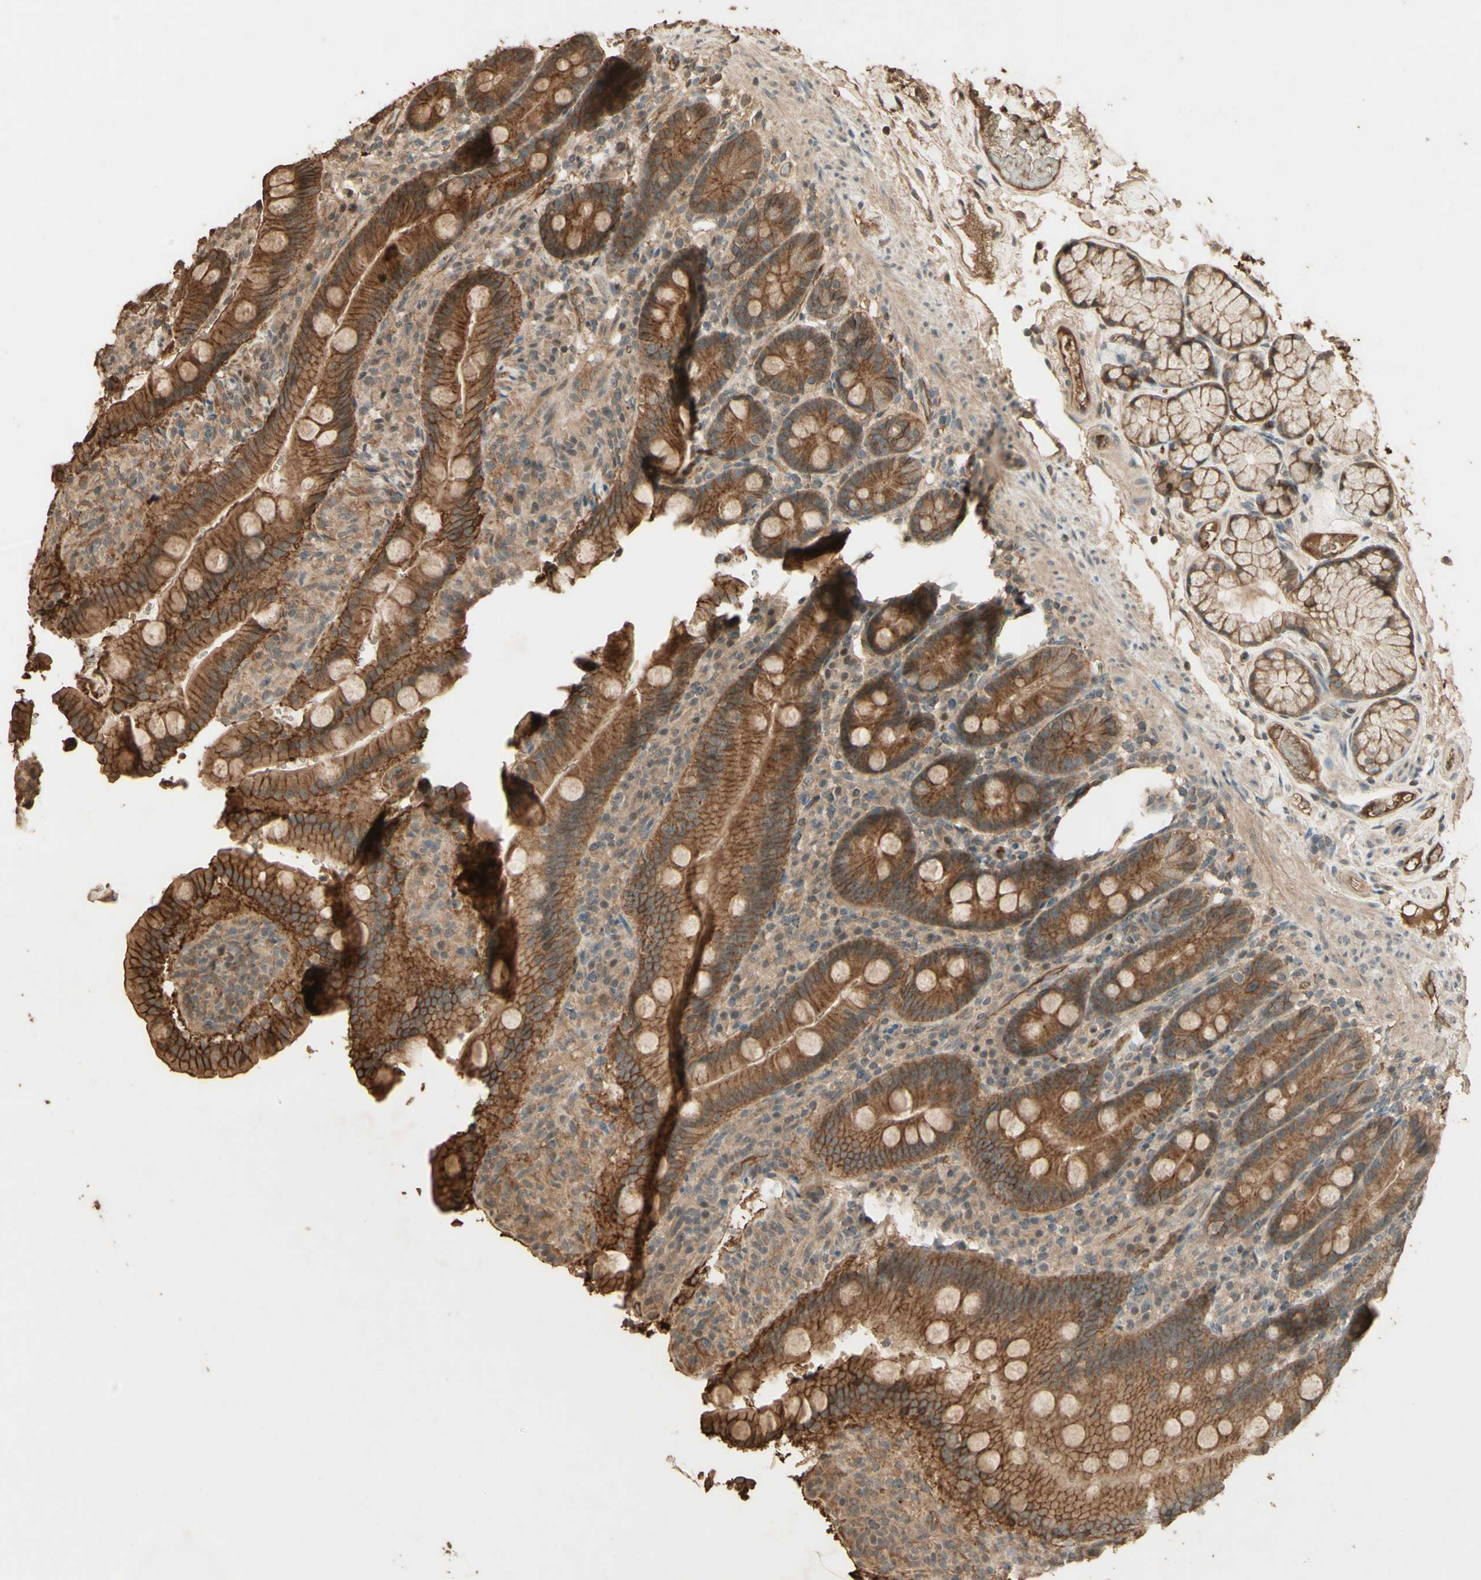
{"staining": {"intensity": "moderate", "quantity": ">75%", "location": "cytoplasmic/membranous"}, "tissue": "duodenum", "cell_type": "Glandular cells", "image_type": "normal", "snomed": [{"axis": "morphology", "description": "Normal tissue, NOS"}, {"axis": "topography", "description": "Small intestine, NOS"}], "caption": "Protein analysis of normal duodenum exhibits moderate cytoplasmic/membranous staining in approximately >75% of glandular cells. Nuclei are stained in blue.", "gene": "SMAD9", "patient": {"sex": "female", "age": 71}}